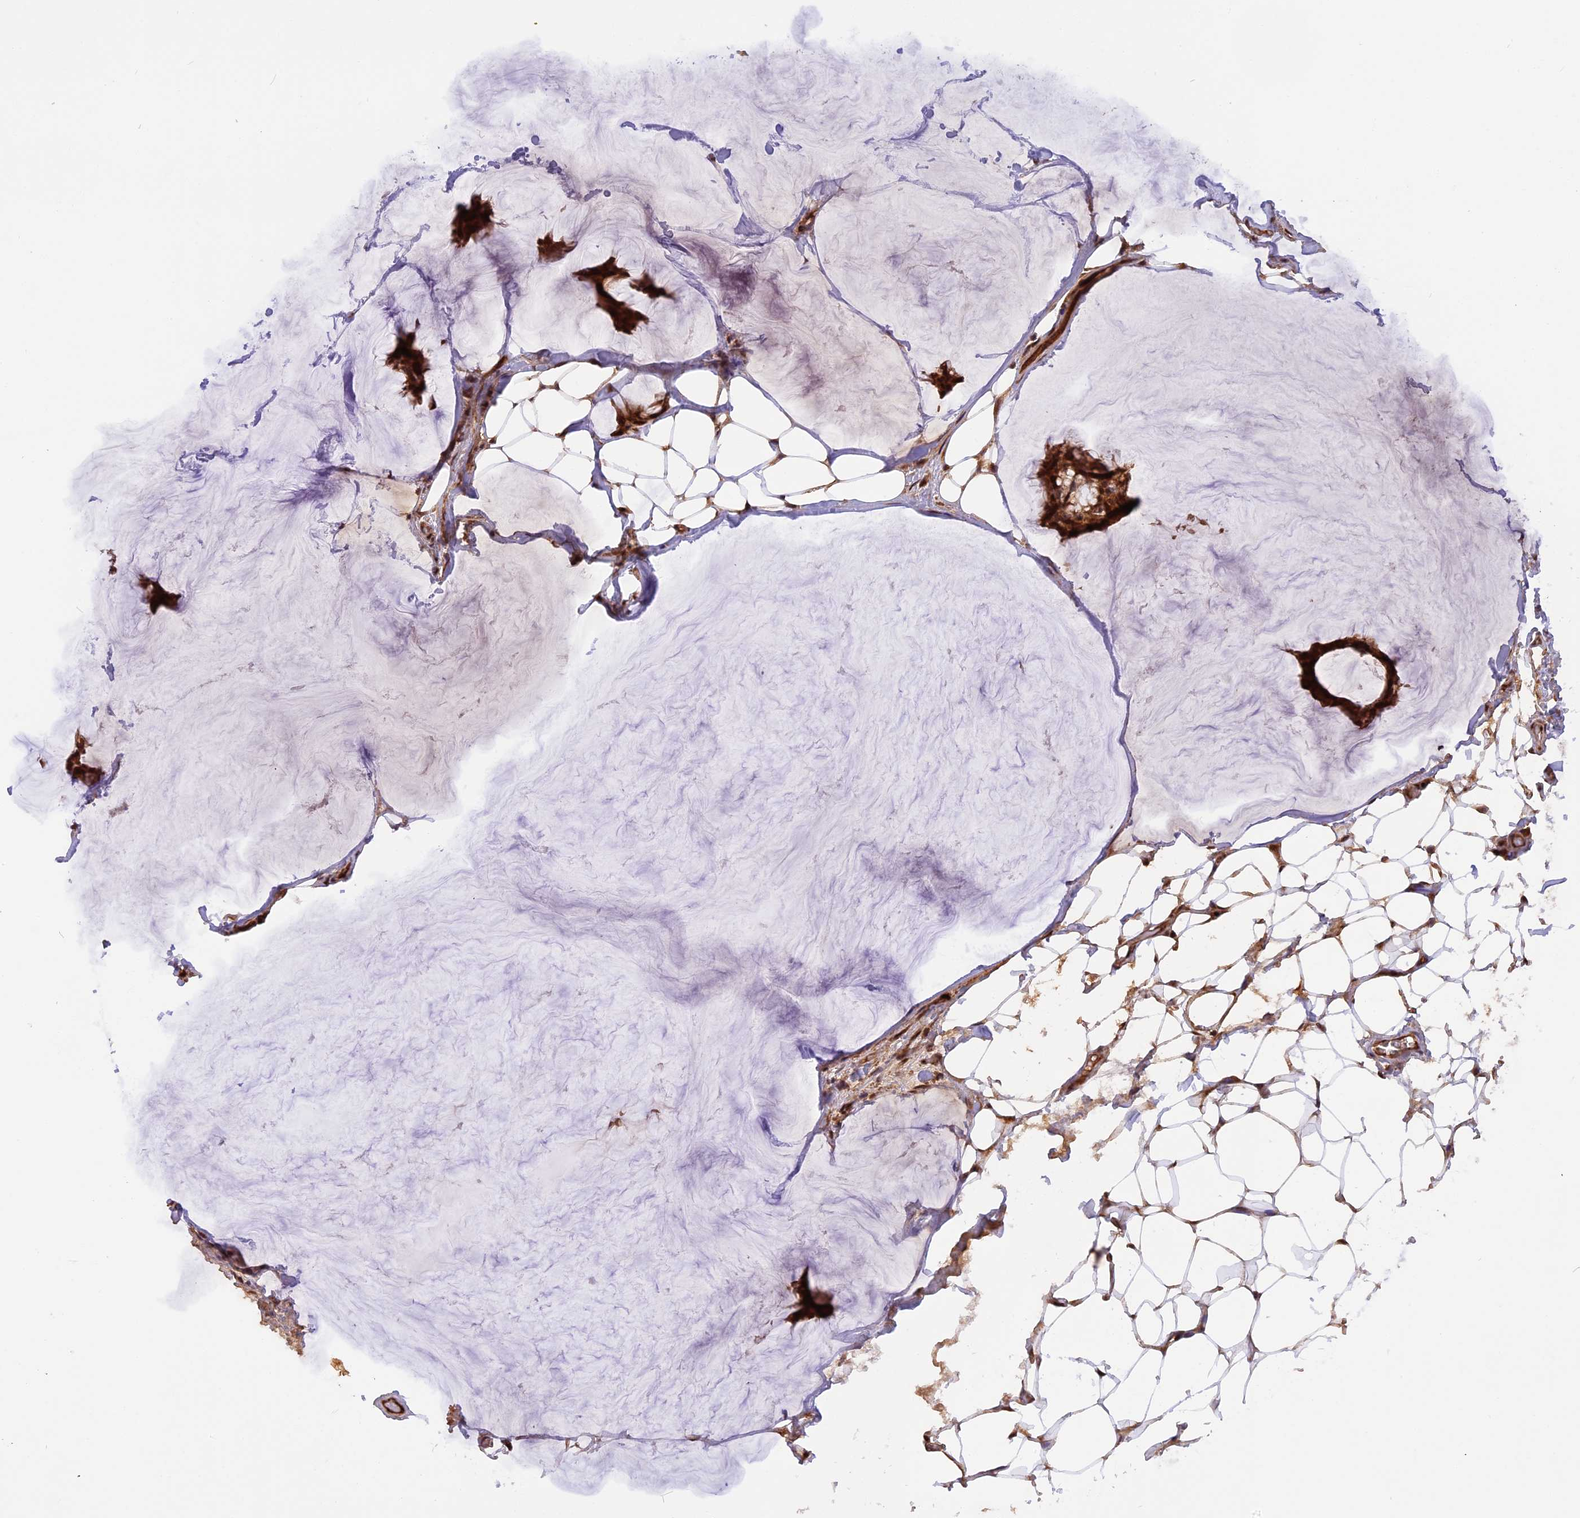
{"staining": {"intensity": "moderate", "quantity": ">75%", "location": "cytoplasmic/membranous,nuclear"}, "tissue": "breast cancer", "cell_type": "Tumor cells", "image_type": "cancer", "snomed": [{"axis": "morphology", "description": "Duct carcinoma"}, {"axis": "topography", "description": "Breast"}], "caption": "Immunohistochemical staining of breast intraductal carcinoma demonstrates moderate cytoplasmic/membranous and nuclear protein staining in approximately >75% of tumor cells.", "gene": "MICALL1", "patient": {"sex": "female", "age": 93}}